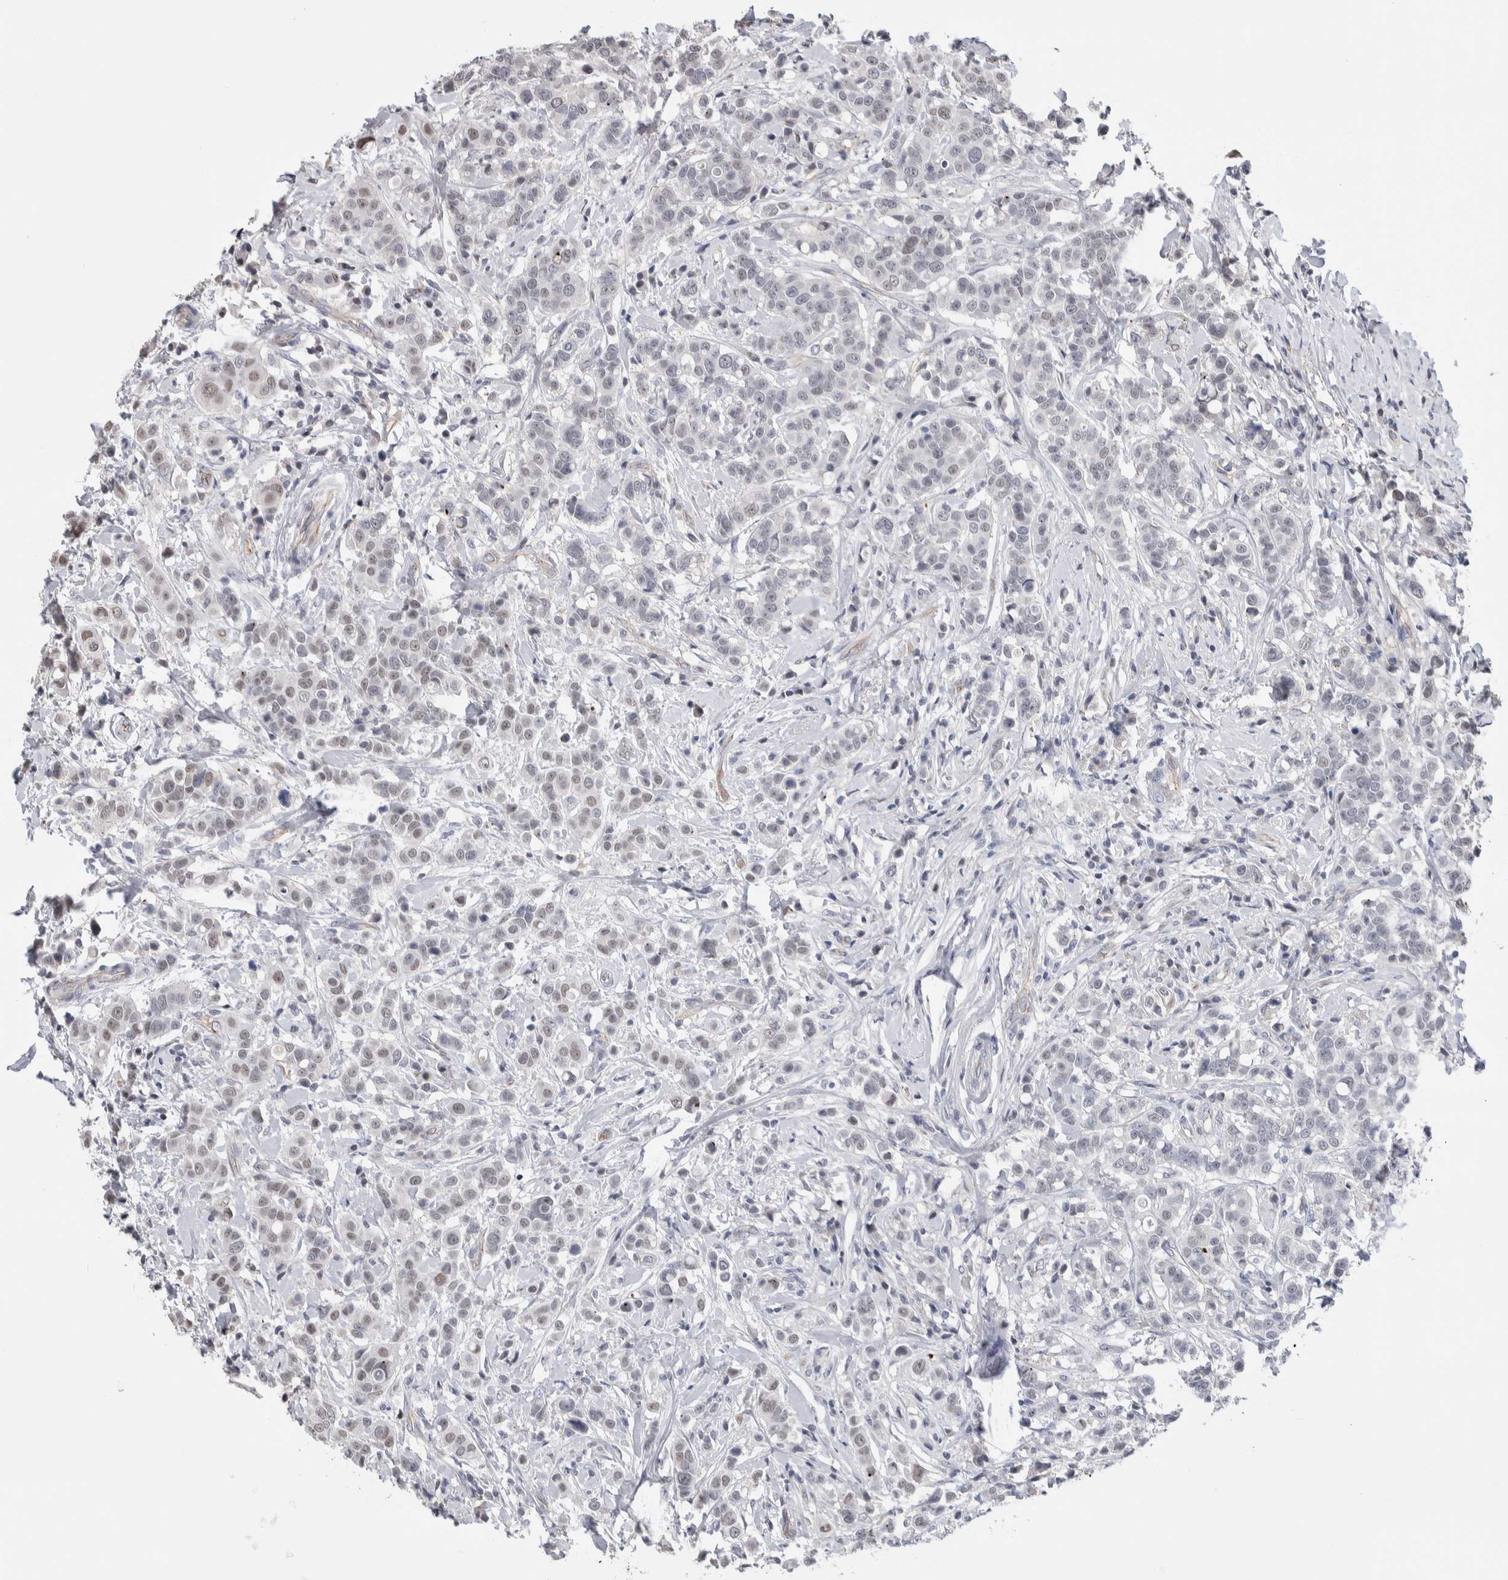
{"staining": {"intensity": "negative", "quantity": "none", "location": "none"}, "tissue": "breast cancer", "cell_type": "Tumor cells", "image_type": "cancer", "snomed": [{"axis": "morphology", "description": "Duct carcinoma"}, {"axis": "topography", "description": "Breast"}], "caption": "Immunohistochemistry (IHC) photomicrograph of breast intraductal carcinoma stained for a protein (brown), which demonstrates no positivity in tumor cells.", "gene": "ZBTB49", "patient": {"sex": "female", "age": 27}}